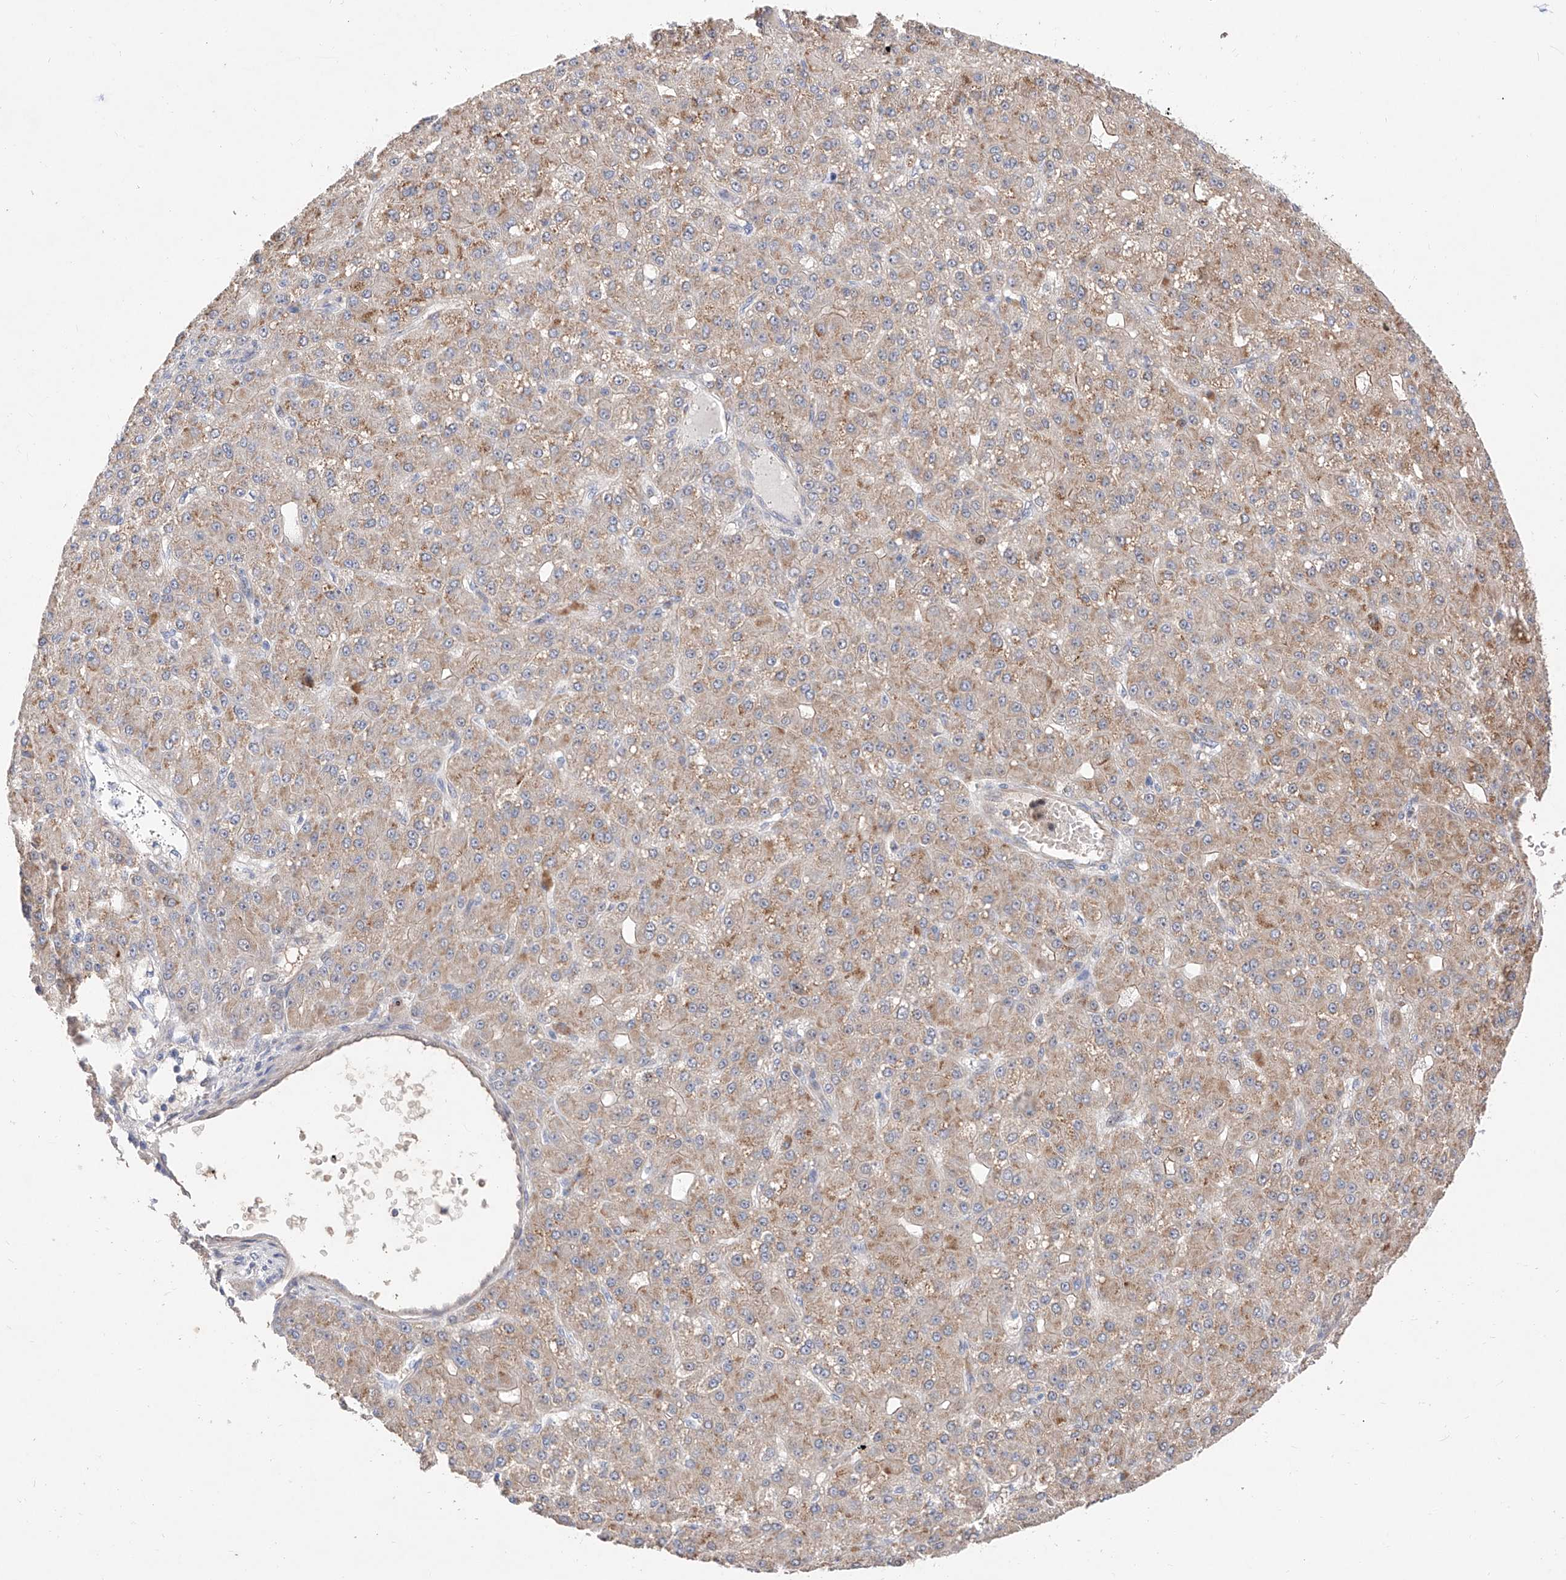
{"staining": {"intensity": "weak", "quantity": ">75%", "location": "cytoplasmic/membranous"}, "tissue": "liver cancer", "cell_type": "Tumor cells", "image_type": "cancer", "snomed": [{"axis": "morphology", "description": "Carcinoma, Hepatocellular, NOS"}, {"axis": "topography", "description": "Liver"}], "caption": "High-magnification brightfield microscopy of liver hepatocellular carcinoma stained with DAB (brown) and counterstained with hematoxylin (blue). tumor cells exhibit weak cytoplasmic/membranous positivity is identified in approximately>75% of cells.", "gene": "FUCA2", "patient": {"sex": "male", "age": 67}}